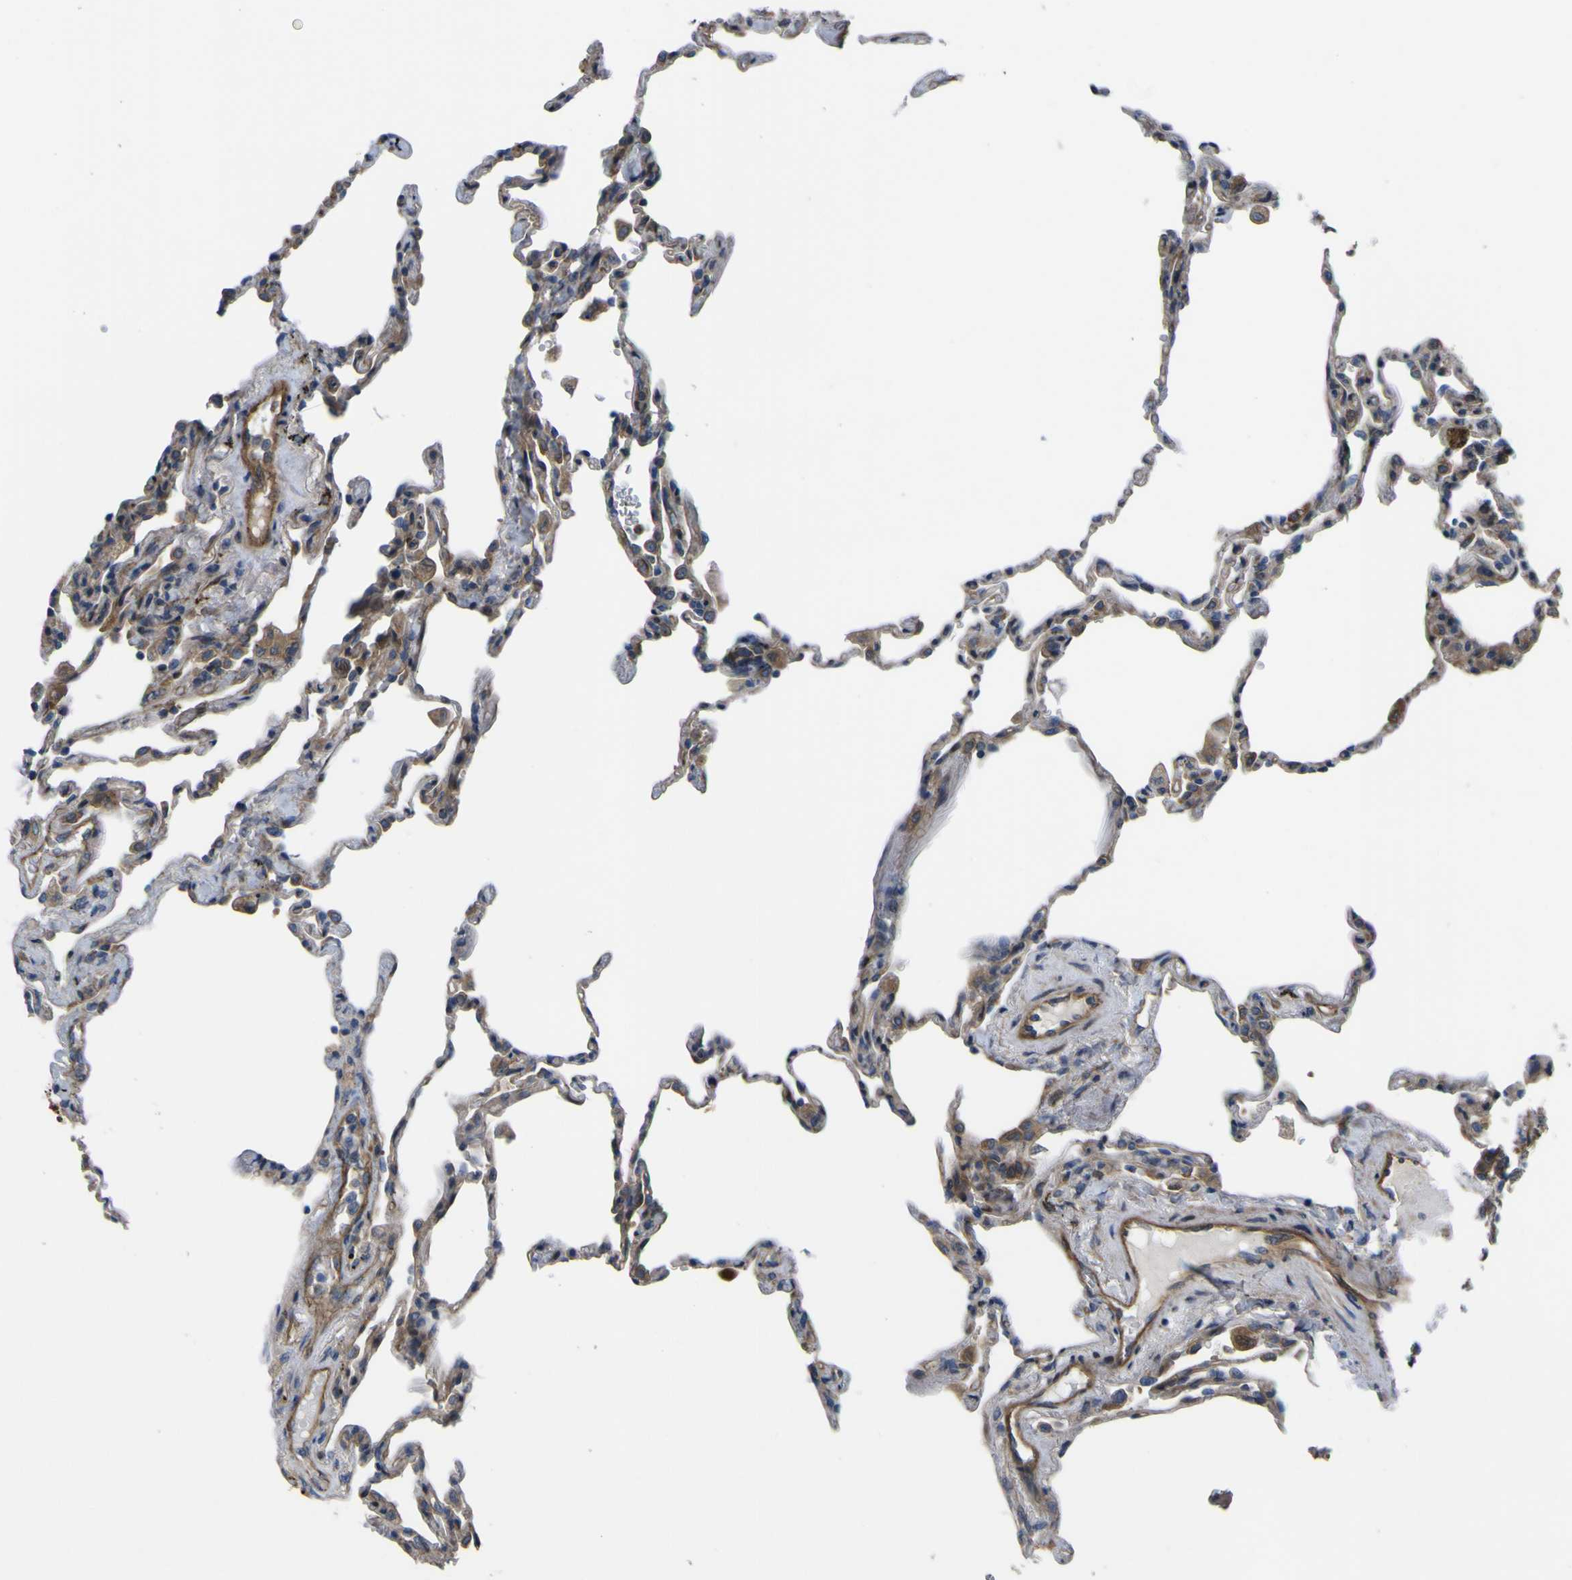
{"staining": {"intensity": "moderate", "quantity": "25%-75%", "location": "cytoplasmic/membranous"}, "tissue": "lung", "cell_type": "Alveolar cells", "image_type": "normal", "snomed": [{"axis": "morphology", "description": "Normal tissue, NOS"}, {"axis": "topography", "description": "Lung"}], "caption": "A brown stain labels moderate cytoplasmic/membranous expression of a protein in alveolar cells of unremarkable human lung. (DAB IHC with brightfield microscopy, high magnification).", "gene": "FBXO30", "patient": {"sex": "male", "age": 59}}